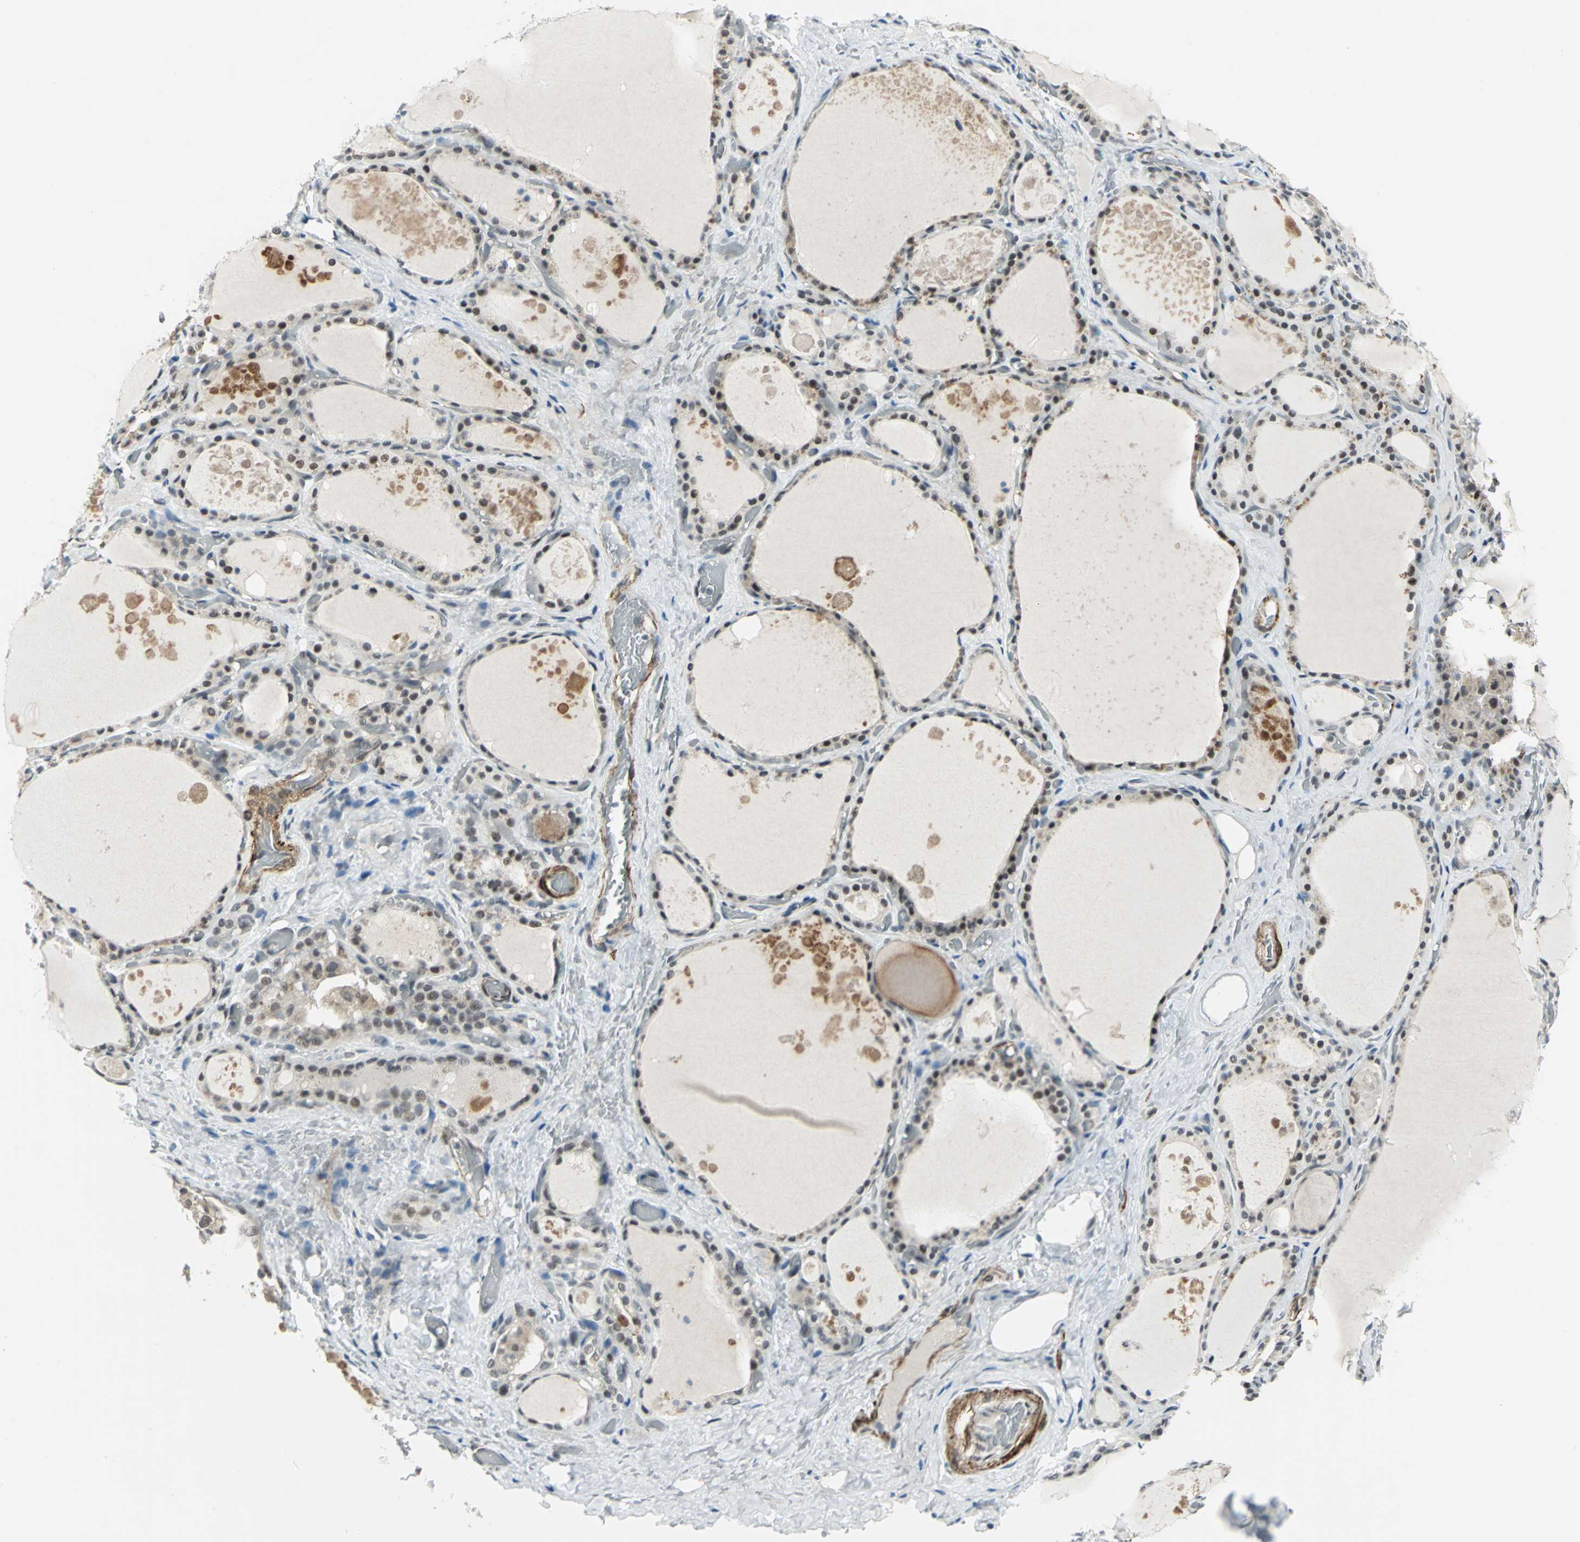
{"staining": {"intensity": "moderate", "quantity": "<25%", "location": "cytoplasmic/membranous,nuclear"}, "tissue": "thyroid gland", "cell_type": "Glandular cells", "image_type": "normal", "snomed": [{"axis": "morphology", "description": "Normal tissue, NOS"}, {"axis": "topography", "description": "Thyroid gland"}], "caption": "Unremarkable thyroid gland was stained to show a protein in brown. There is low levels of moderate cytoplasmic/membranous,nuclear staining in about <25% of glandular cells. Immunohistochemistry (ihc) stains the protein in brown and the nuclei are stained blue.", "gene": "MTA1", "patient": {"sex": "male", "age": 61}}